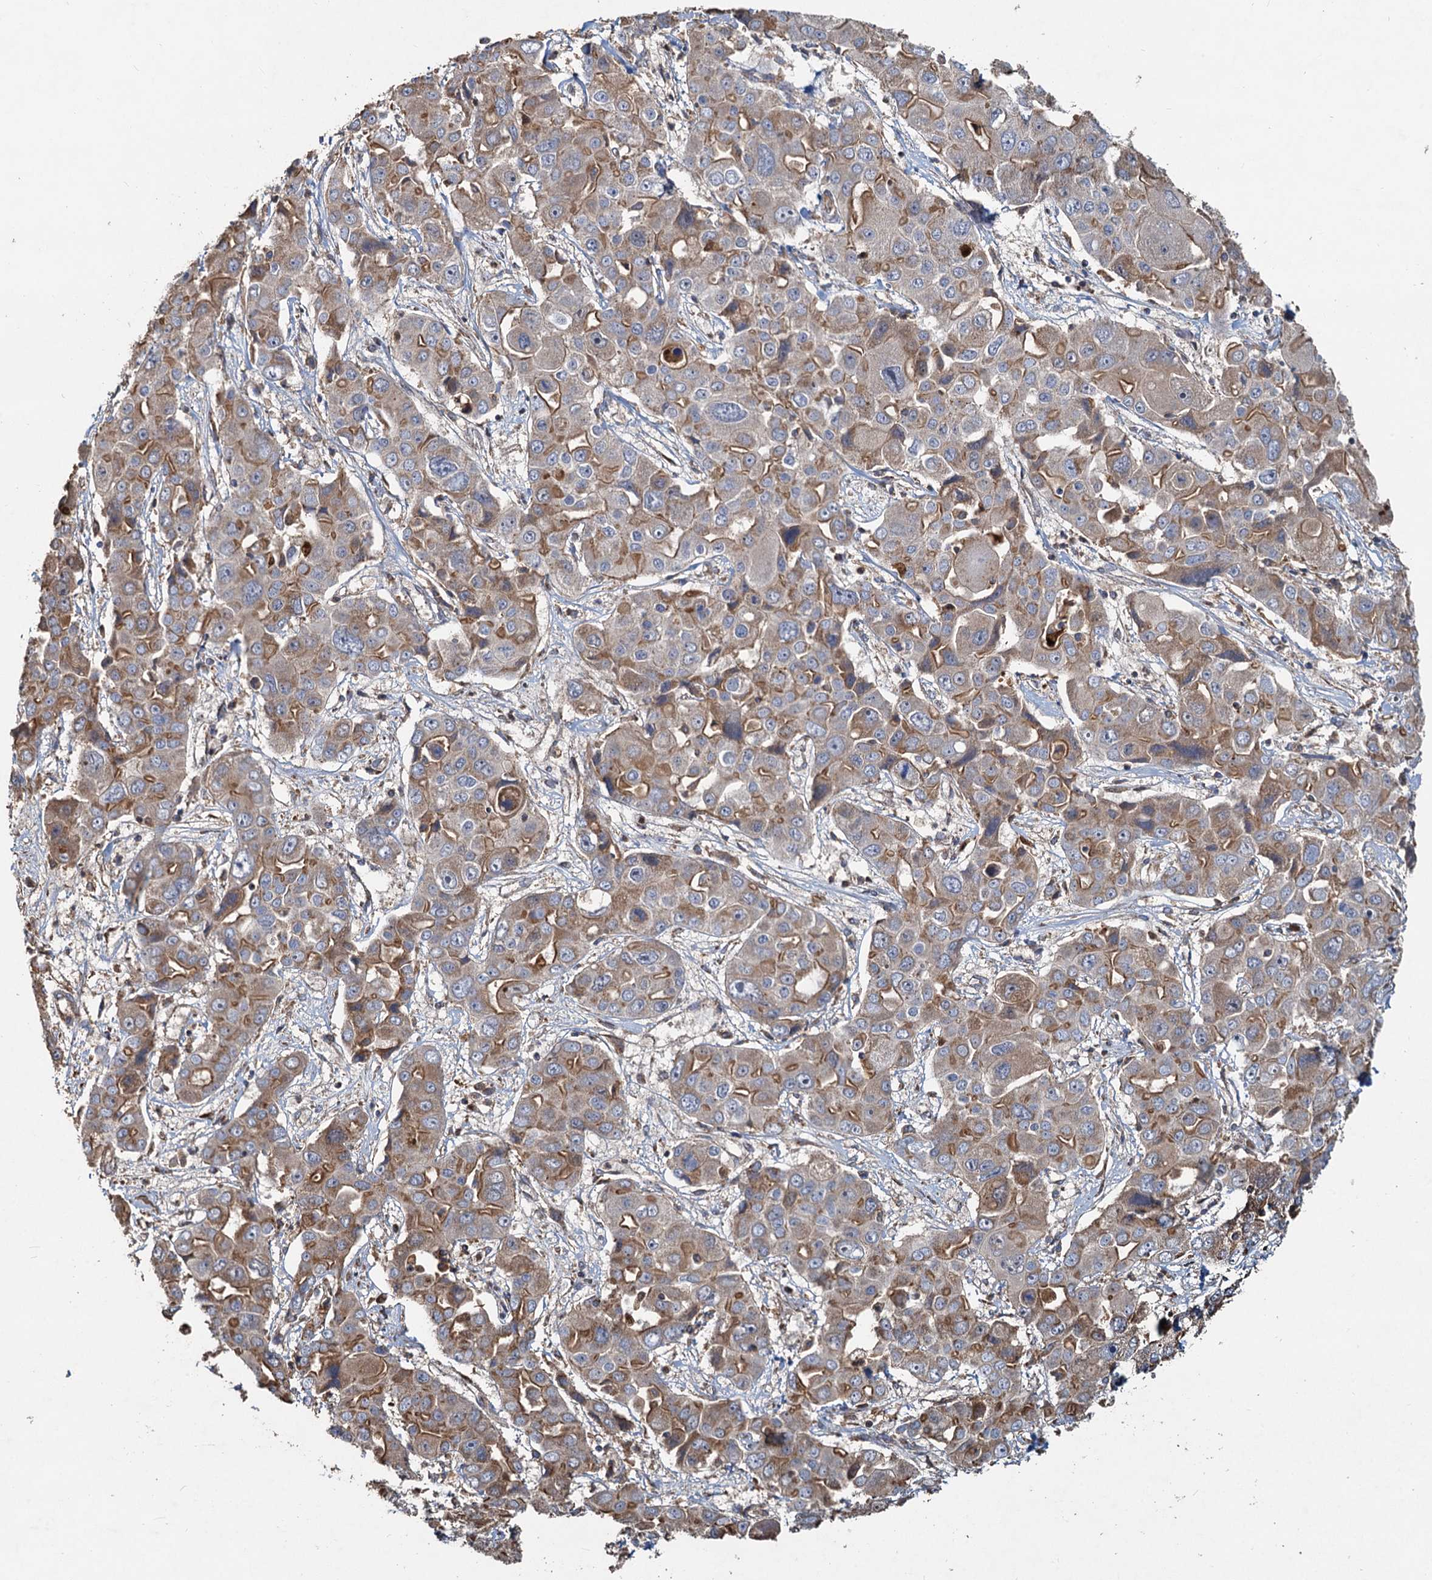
{"staining": {"intensity": "moderate", "quantity": ">75%", "location": "cytoplasmic/membranous"}, "tissue": "liver cancer", "cell_type": "Tumor cells", "image_type": "cancer", "snomed": [{"axis": "morphology", "description": "Cholangiocarcinoma"}, {"axis": "topography", "description": "Liver"}], "caption": "Liver cholangiocarcinoma stained with a protein marker demonstrates moderate staining in tumor cells.", "gene": "SDS", "patient": {"sex": "male", "age": 67}}